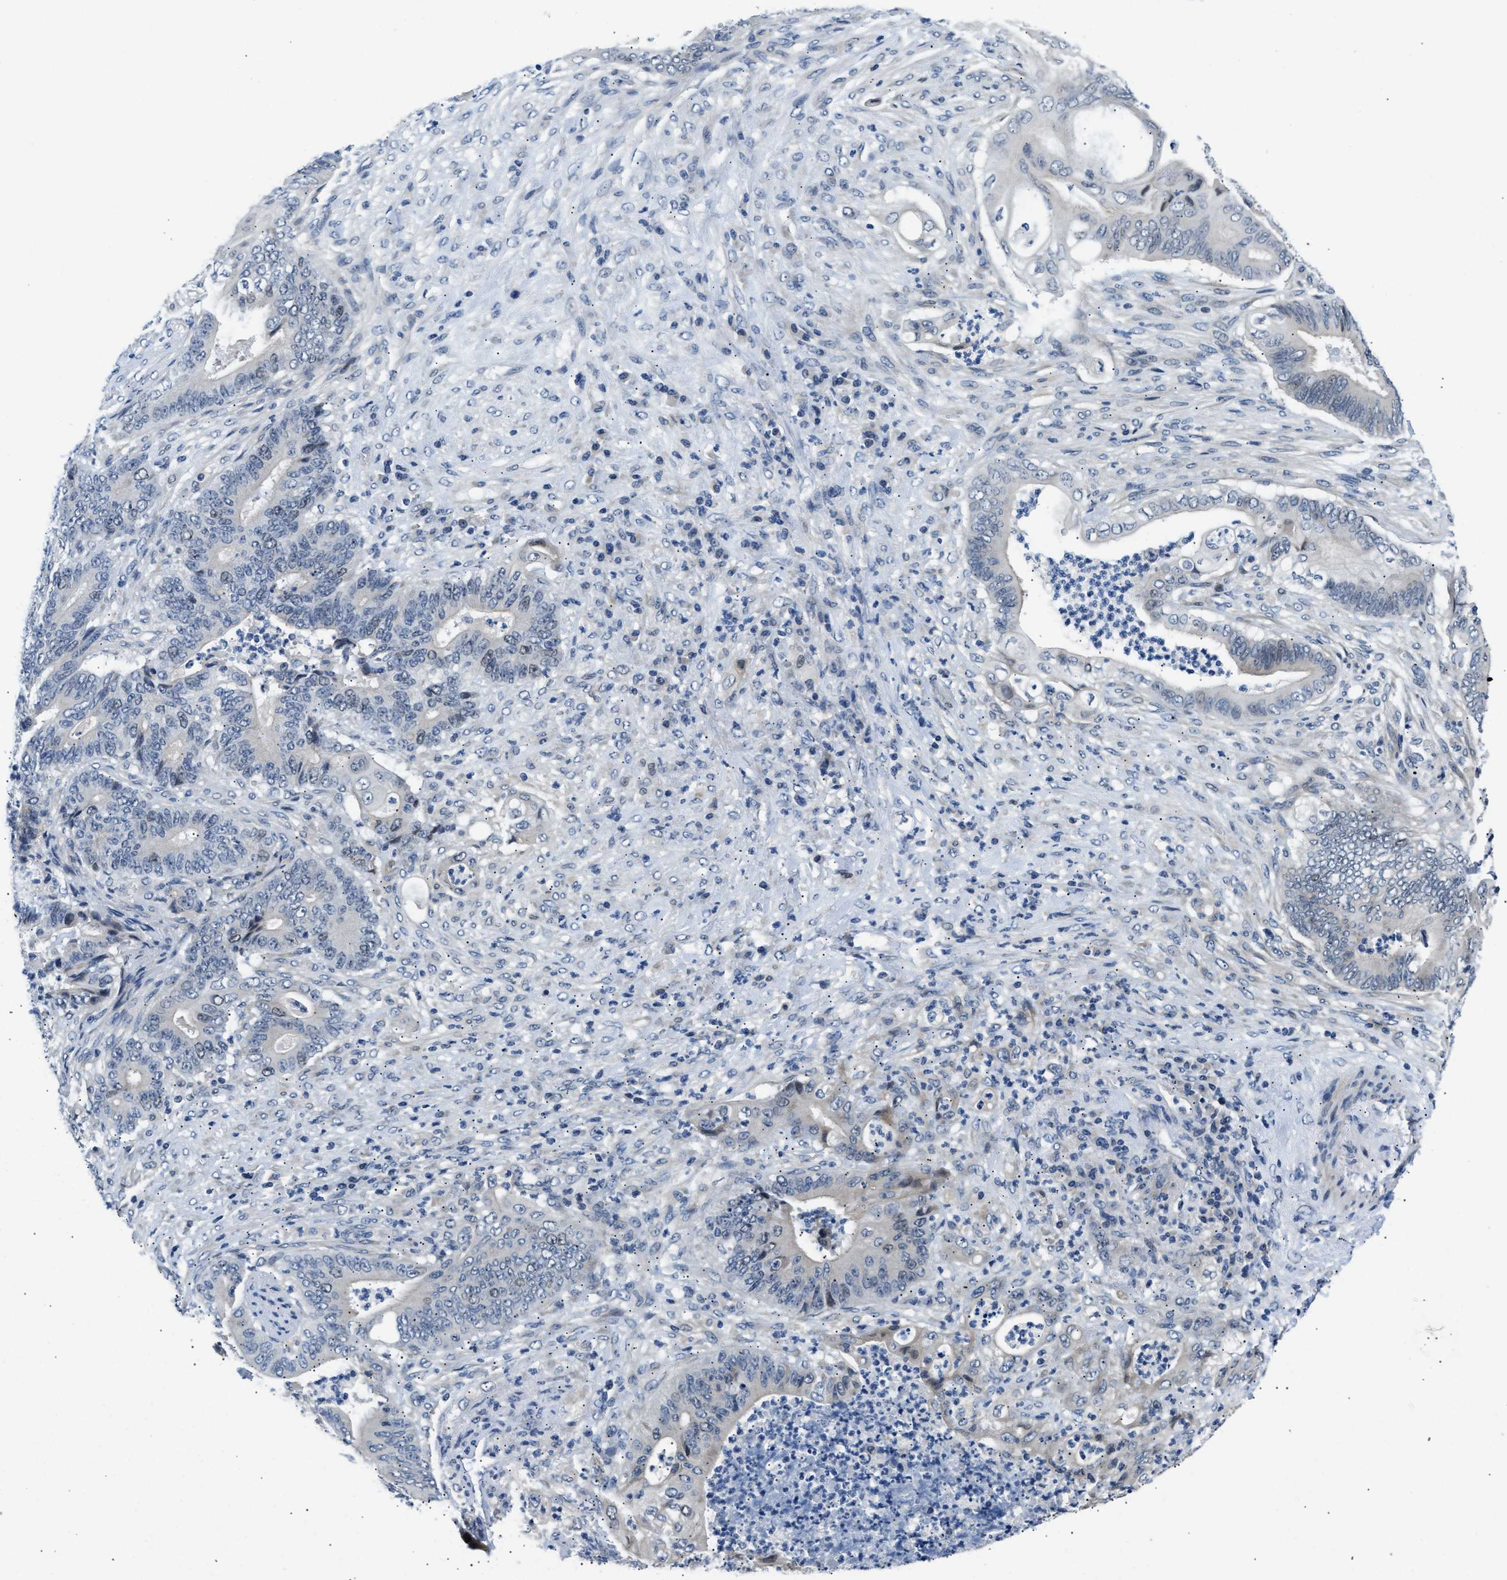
{"staining": {"intensity": "negative", "quantity": "none", "location": "none"}, "tissue": "stomach cancer", "cell_type": "Tumor cells", "image_type": "cancer", "snomed": [{"axis": "morphology", "description": "Adenocarcinoma, NOS"}, {"axis": "topography", "description": "Stomach"}], "caption": "Stomach adenocarcinoma was stained to show a protein in brown. There is no significant expression in tumor cells.", "gene": "CLGN", "patient": {"sex": "female", "age": 73}}